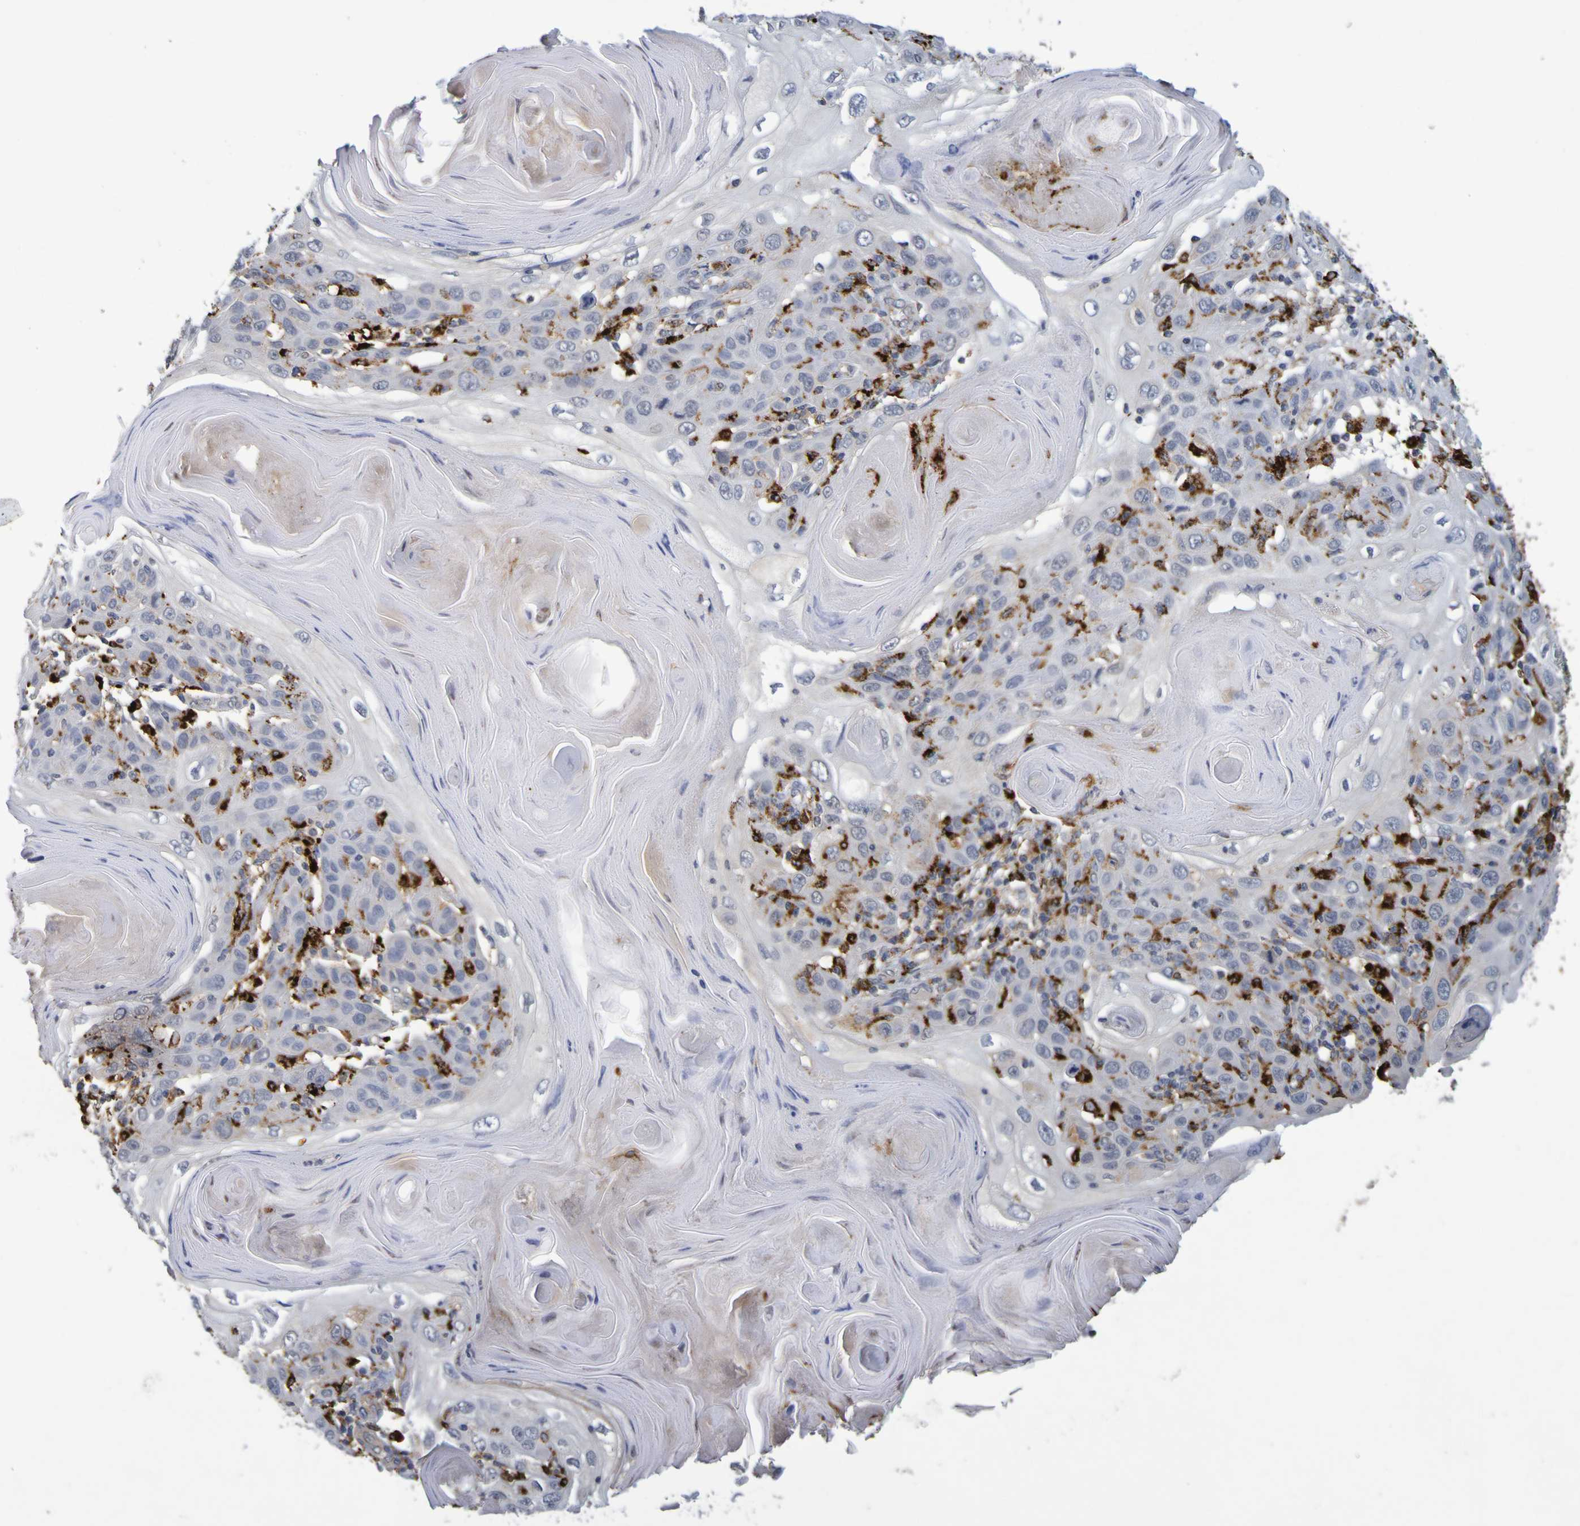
{"staining": {"intensity": "moderate", "quantity": "<25%", "location": "cytoplasmic/membranous"}, "tissue": "skin cancer", "cell_type": "Tumor cells", "image_type": "cancer", "snomed": [{"axis": "morphology", "description": "Squamous cell carcinoma, NOS"}, {"axis": "topography", "description": "Skin"}], "caption": "IHC (DAB) staining of human skin cancer shows moderate cytoplasmic/membranous protein positivity in about <25% of tumor cells.", "gene": "TPH1", "patient": {"sex": "female", "age": 88}}